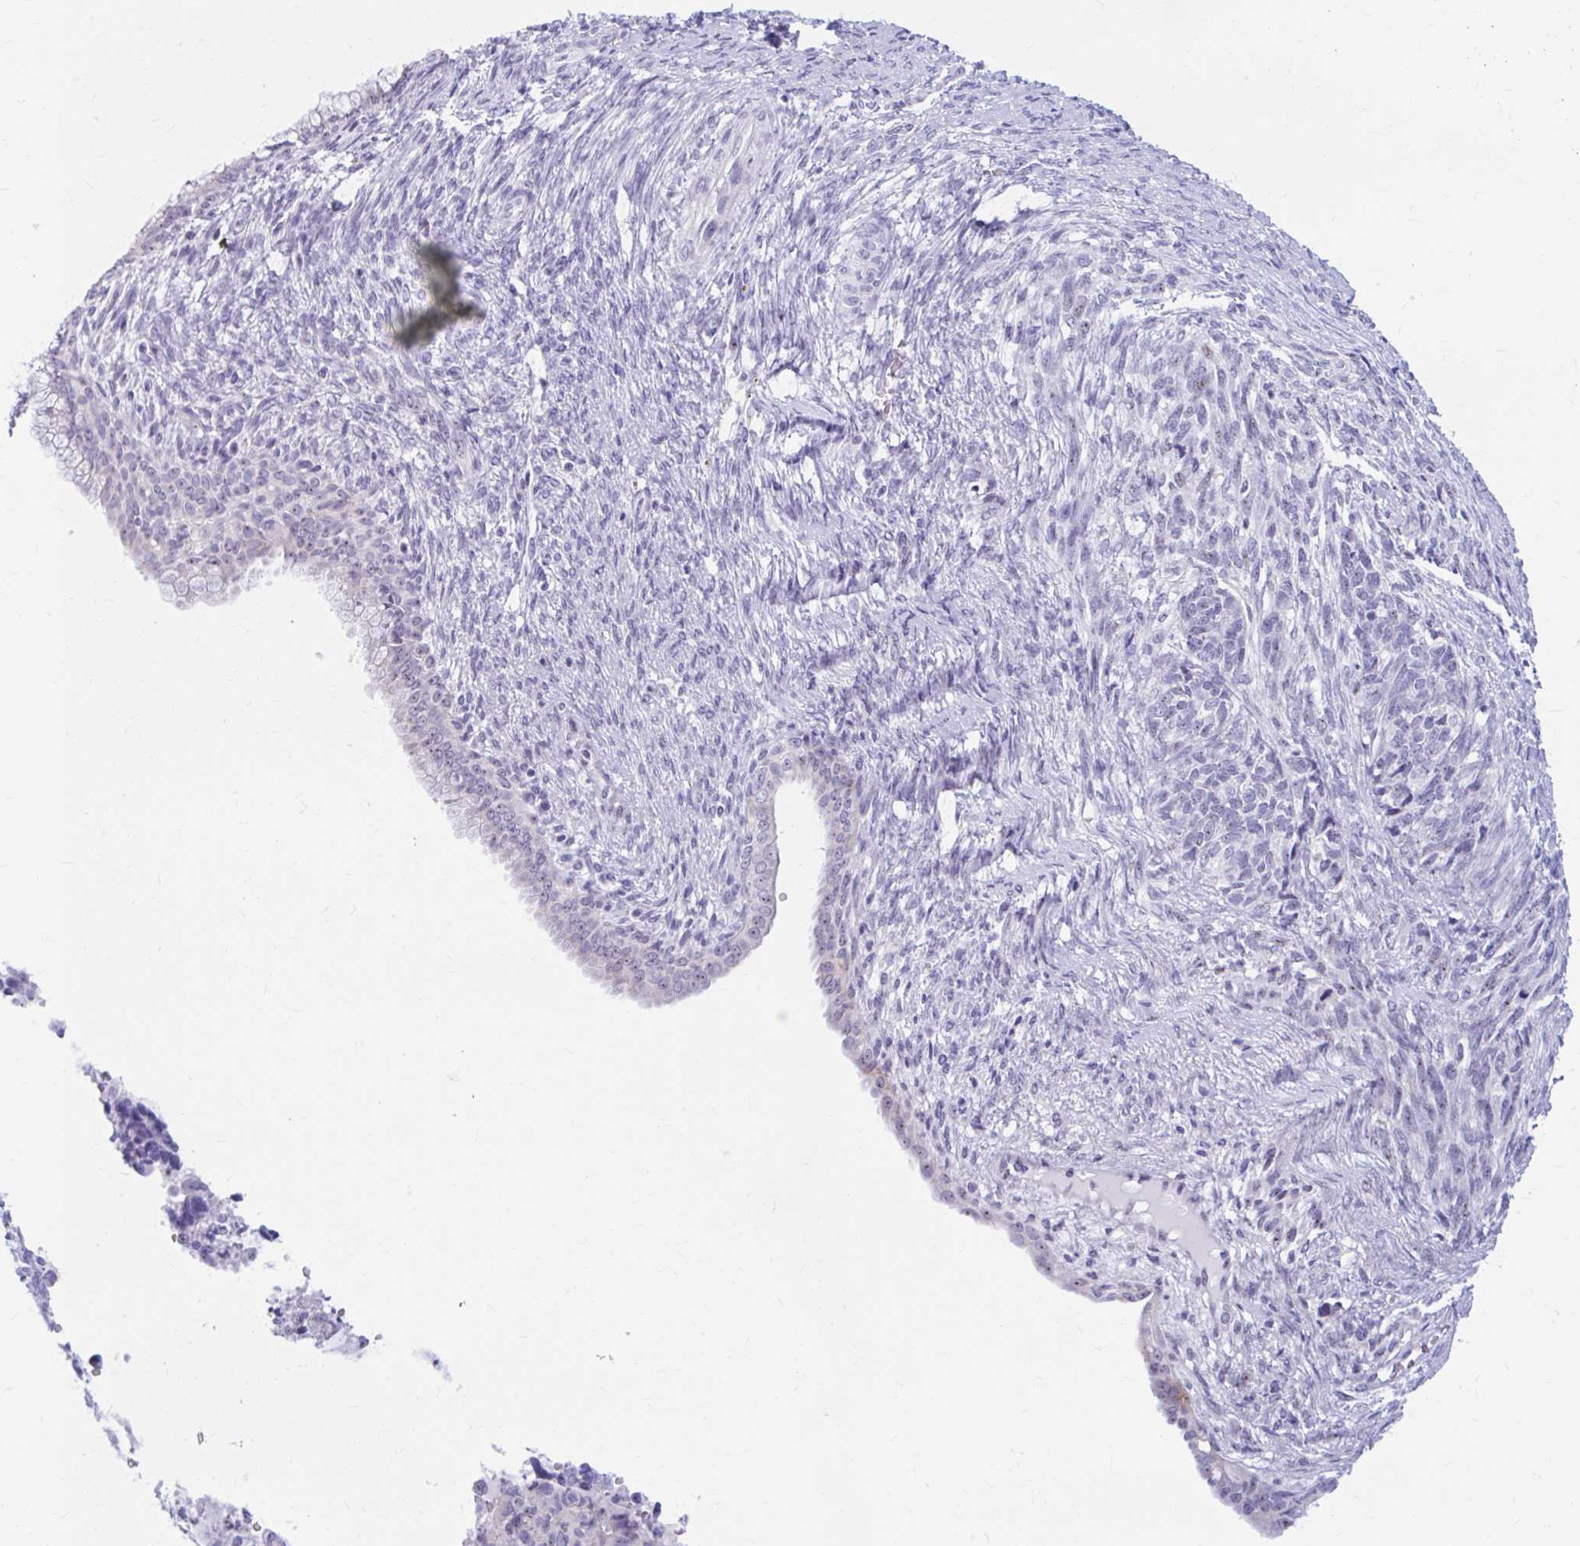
{"staining": {"intensity": "weak", "quantity": "<25%", "location": "nuclear"}, "tissue": "cervical cancer", "cell_type": "Tumor cells", "image_type": "cancer", "snomed": [{"axis": "morphology", "description": "Squamous cell carcinoma, NOS"}, {"axis": "topography", "description": "Cervix"}], "caption": "A photomicrograph of human cervical squamous cell carcinoma is negative for staining in tumor cells.", "gene": "FTSJ3", "patient": {"sex": "female", "age": 63}}